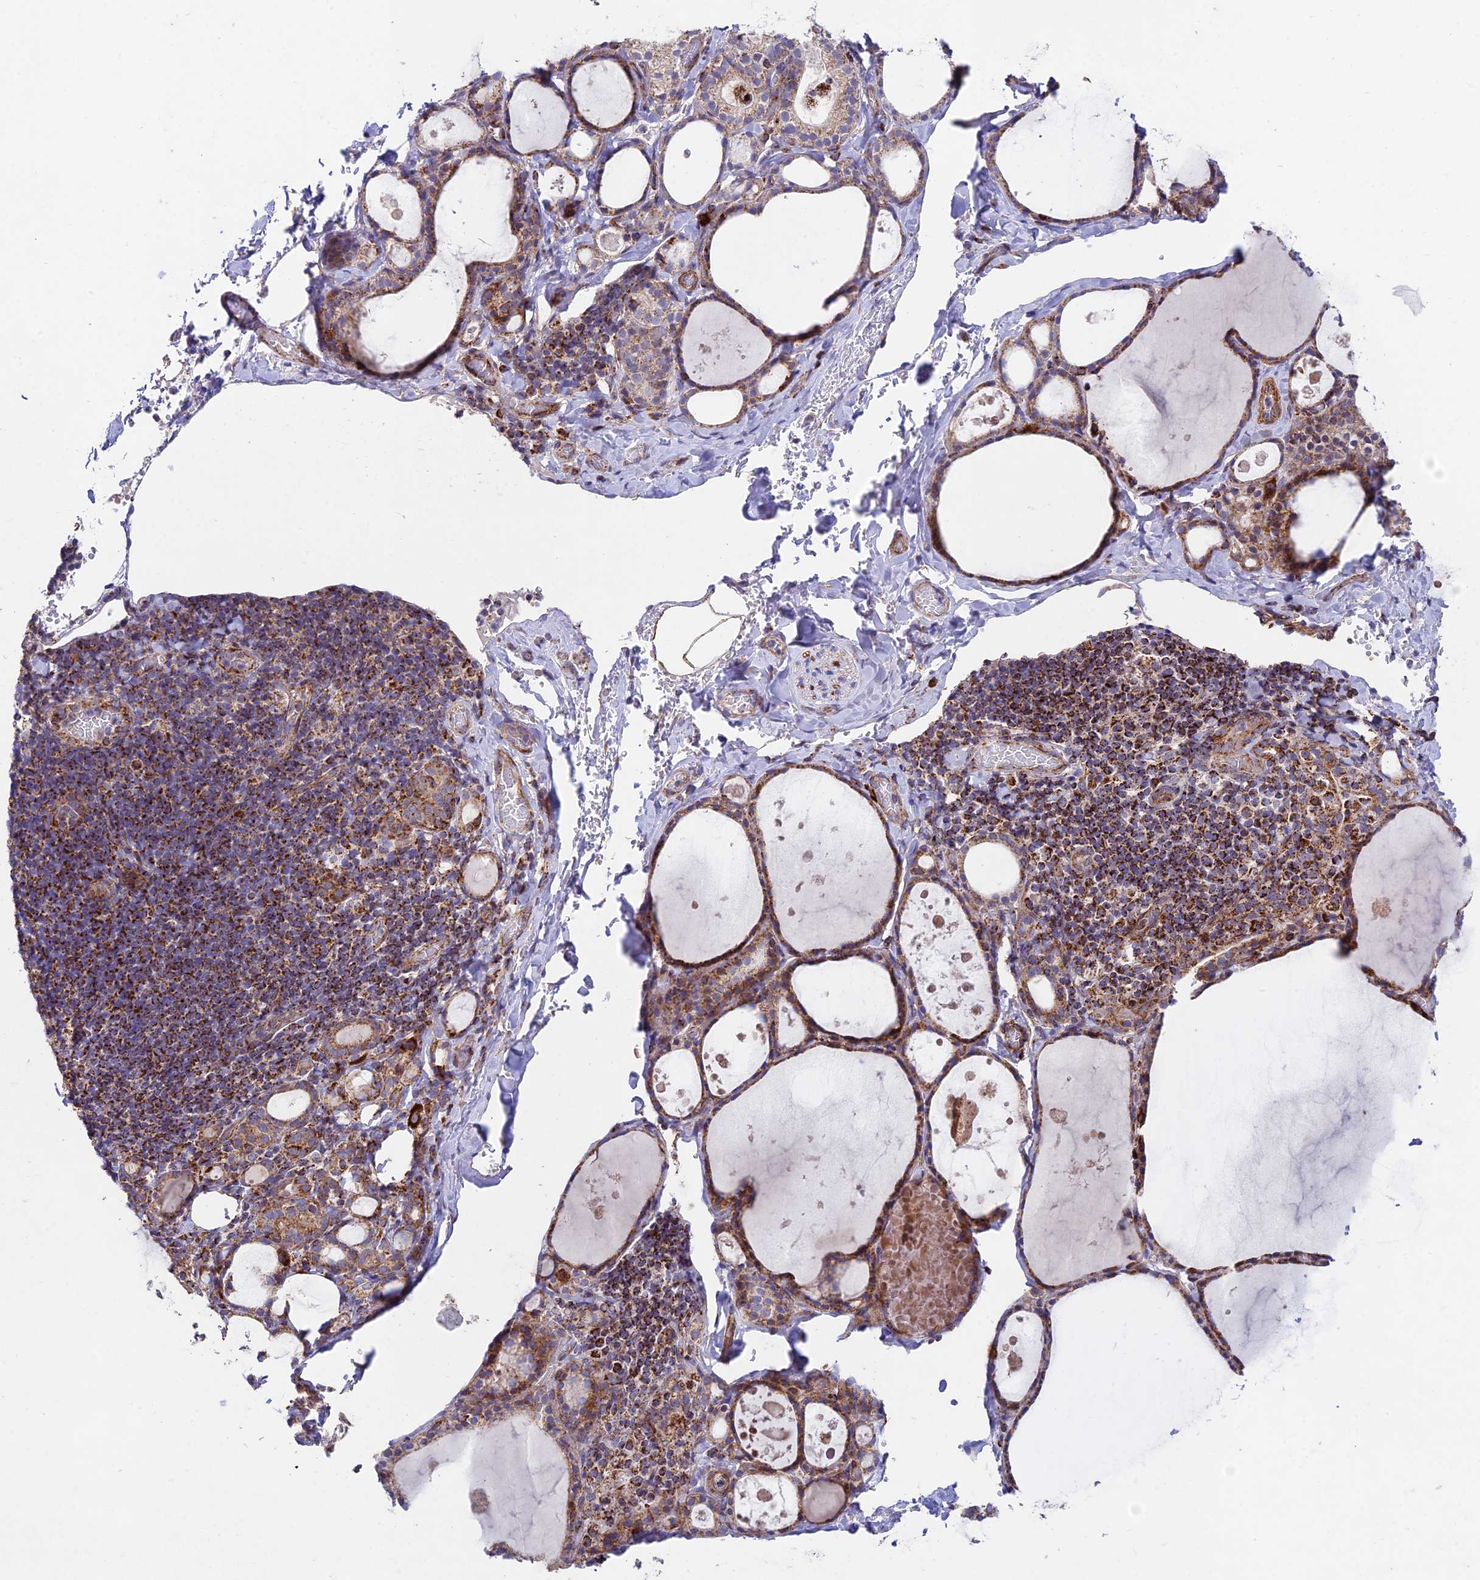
{"staining": {"intensity": "moderate", "quantity": ">75%", "location": "cytoplasmic/membranous"}, "tissue": "thyroid gland", "cell_type": "Glandular cells", "image_type": "normal", "snomed": [{"axis": "morphology", "description": "Normal tissue, NOS"}, {"axis": "topography", "description": "Thyroid gland"}], "caption": "Immunohistochemistry (IHC) image of benign thyroid gland: thyroid gland stained using immunohistochemistry (IHC) displays medium levels of moderate protein expression localized specifically in the cytoplasmic/membranous of glandular cells, appearing as a cytoplasmic/membranous brown color.", "gene": "KHDC3L", "patient": {"sex": "male", "age": 56}}